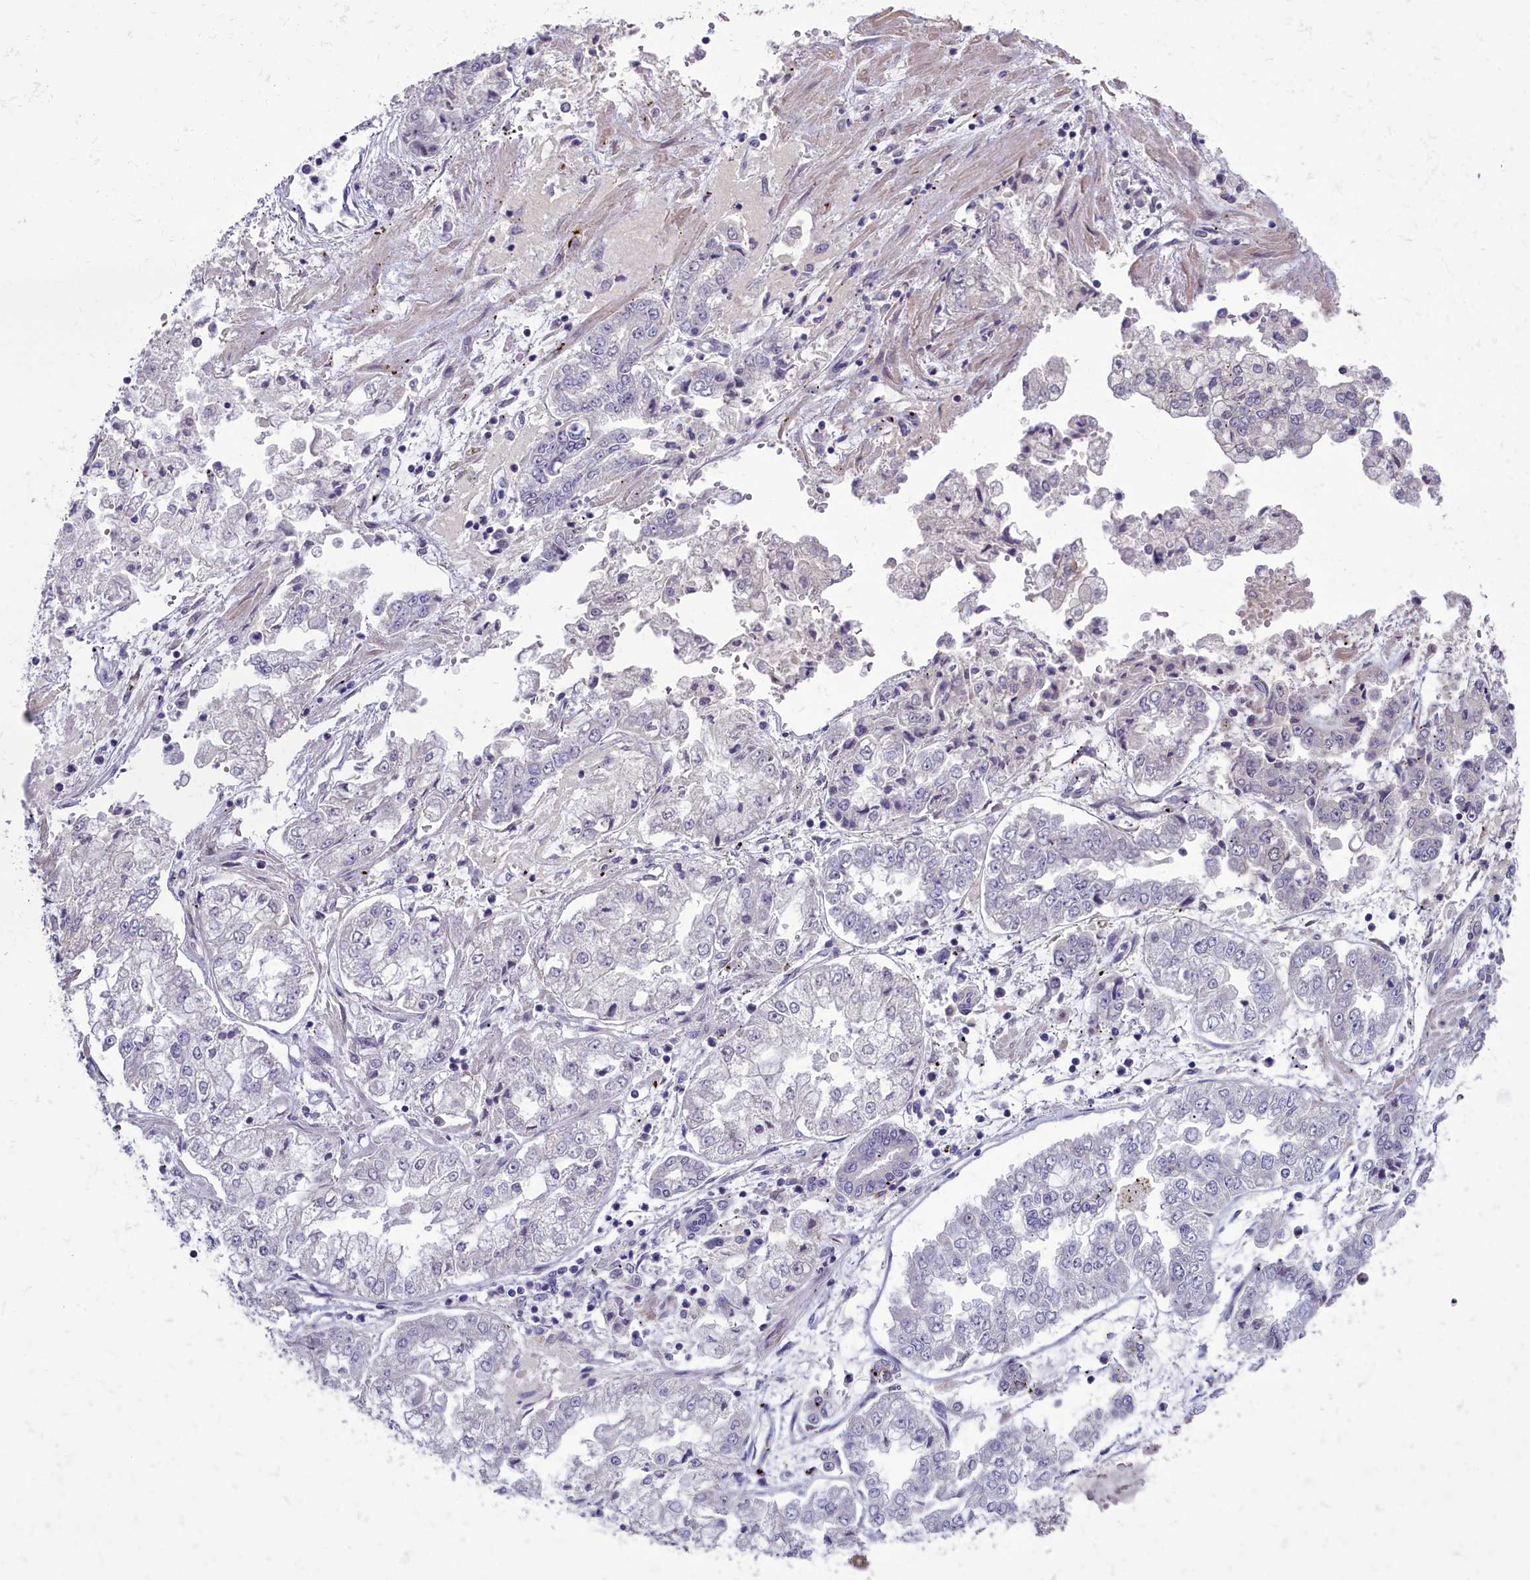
{"staining": {"intensity": "negative", "quantity": "none", "location": "none"}, "tissue": "stomach cancer", "cell_type": "Tumor cells", "image_type": "cancer", "snomed": [{"axis": "morphology", "description": "Adenocarcinoma, NOS"}, {"axis": "topography", "description": "Stomach"}], "caption": "Immunohistochemistry (IHC) photomicrograph of neoplastic tissue: human adenocarcinoma (stomach) stained with DAB (3,3'-diaminobenzidine) shows no significant protein staining in tumor cells. (DAB (3,3'-diaminobenzidine) immunohistochemistry, high magnification).", "gene": "ENPP6", "patient": {"sex": "male", "age": 76}}